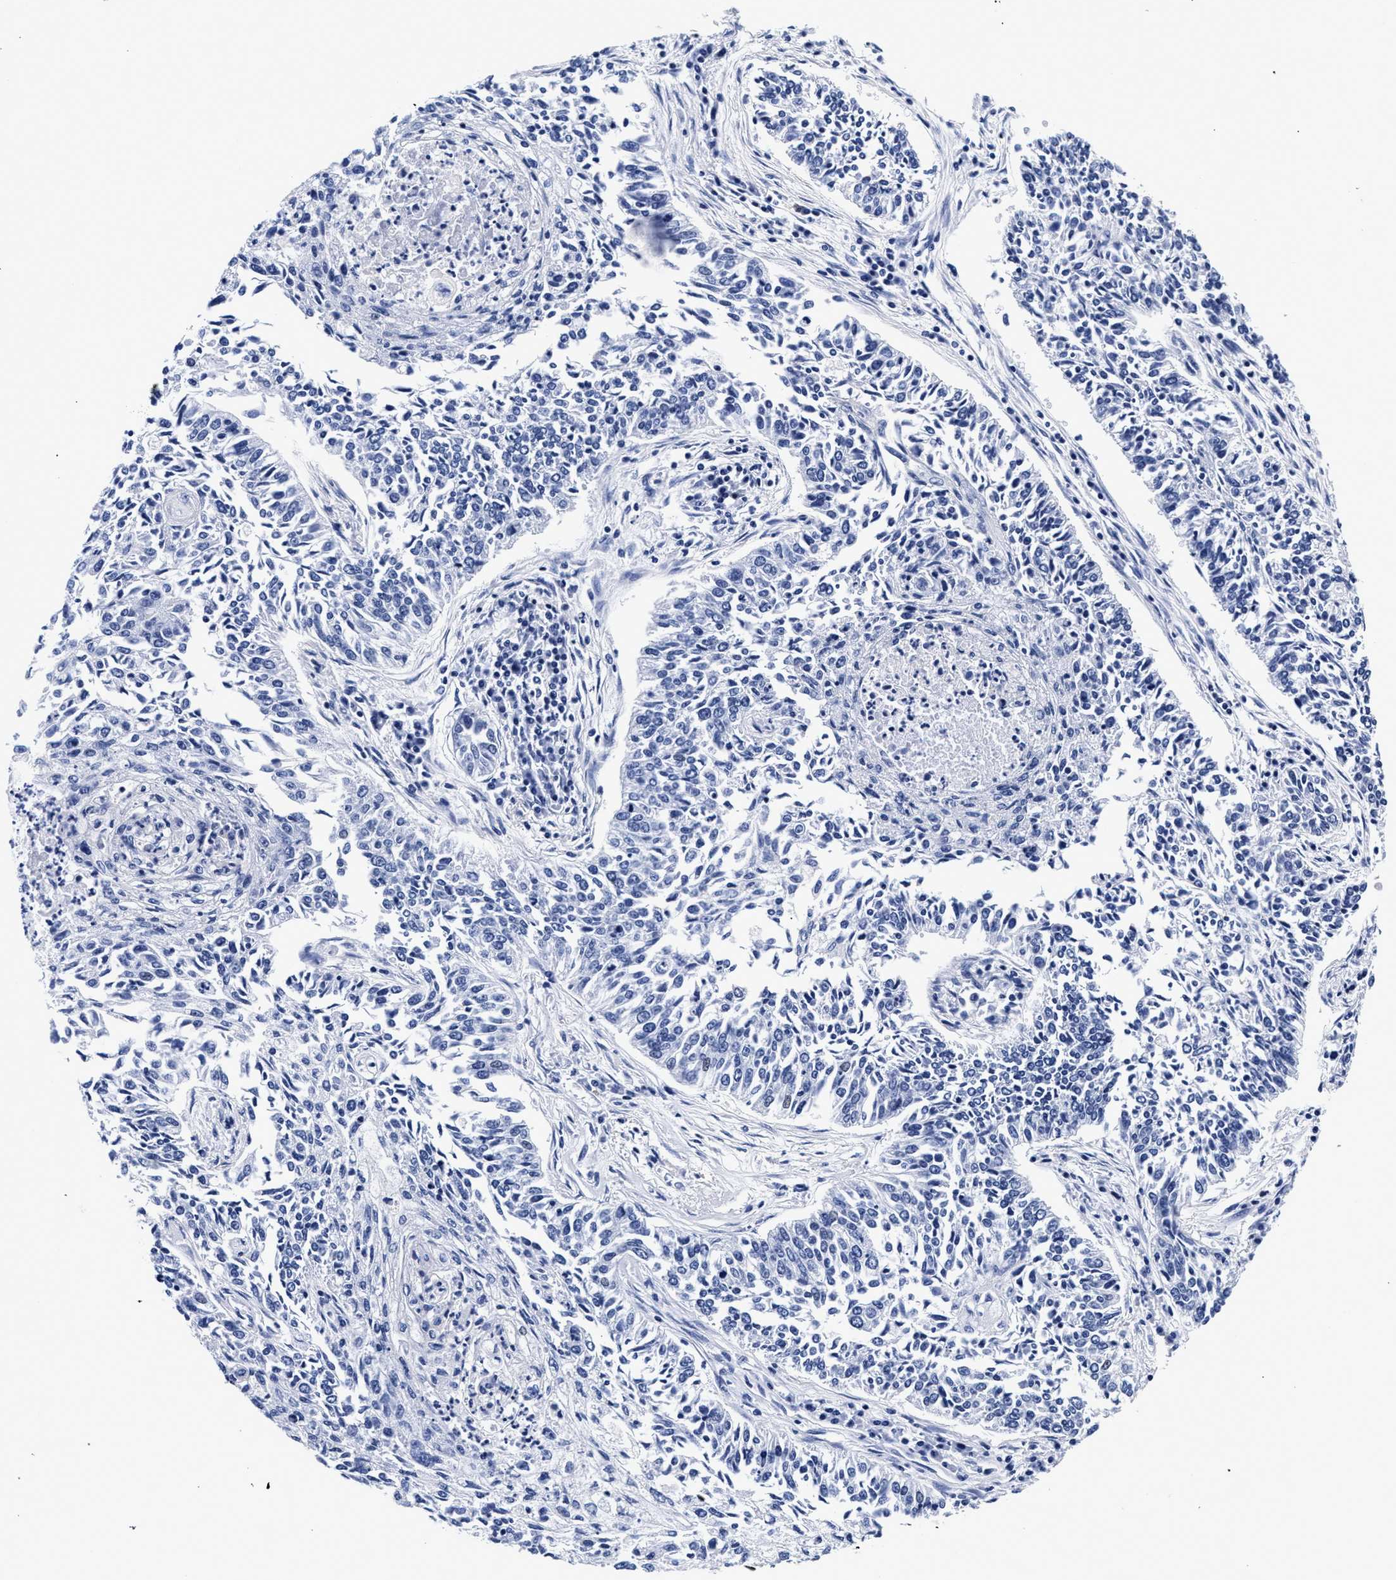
{"staining": {"intensity": "negative", "quantity": "none", "location": "none"}, "tissue": "lung cancer", "cell_type": "Tumor cells", "image_type": "cancer", "snomed": [{"axis": "morphology", "description": "Normal tissue, NOS"}, {"axis": "morphology", "description": "Squamous cell carcinoma, NOS"}, {"axis": "topography", "description": "Cartilage tissue"}, {"axis": "topography", "description": "Bronchus"}, {"axis": "topography", "description": "Lung"}], "caption": "This micrograph is of lung squamous cell carcinoma stained with immunohistochemistry (IHC) to label a protein in brown with the nuclei are counter-stained blue. There is no staining in tumor cells.", "gene": "RAB3B", "patient": {"sex": "female", "age": 49}}